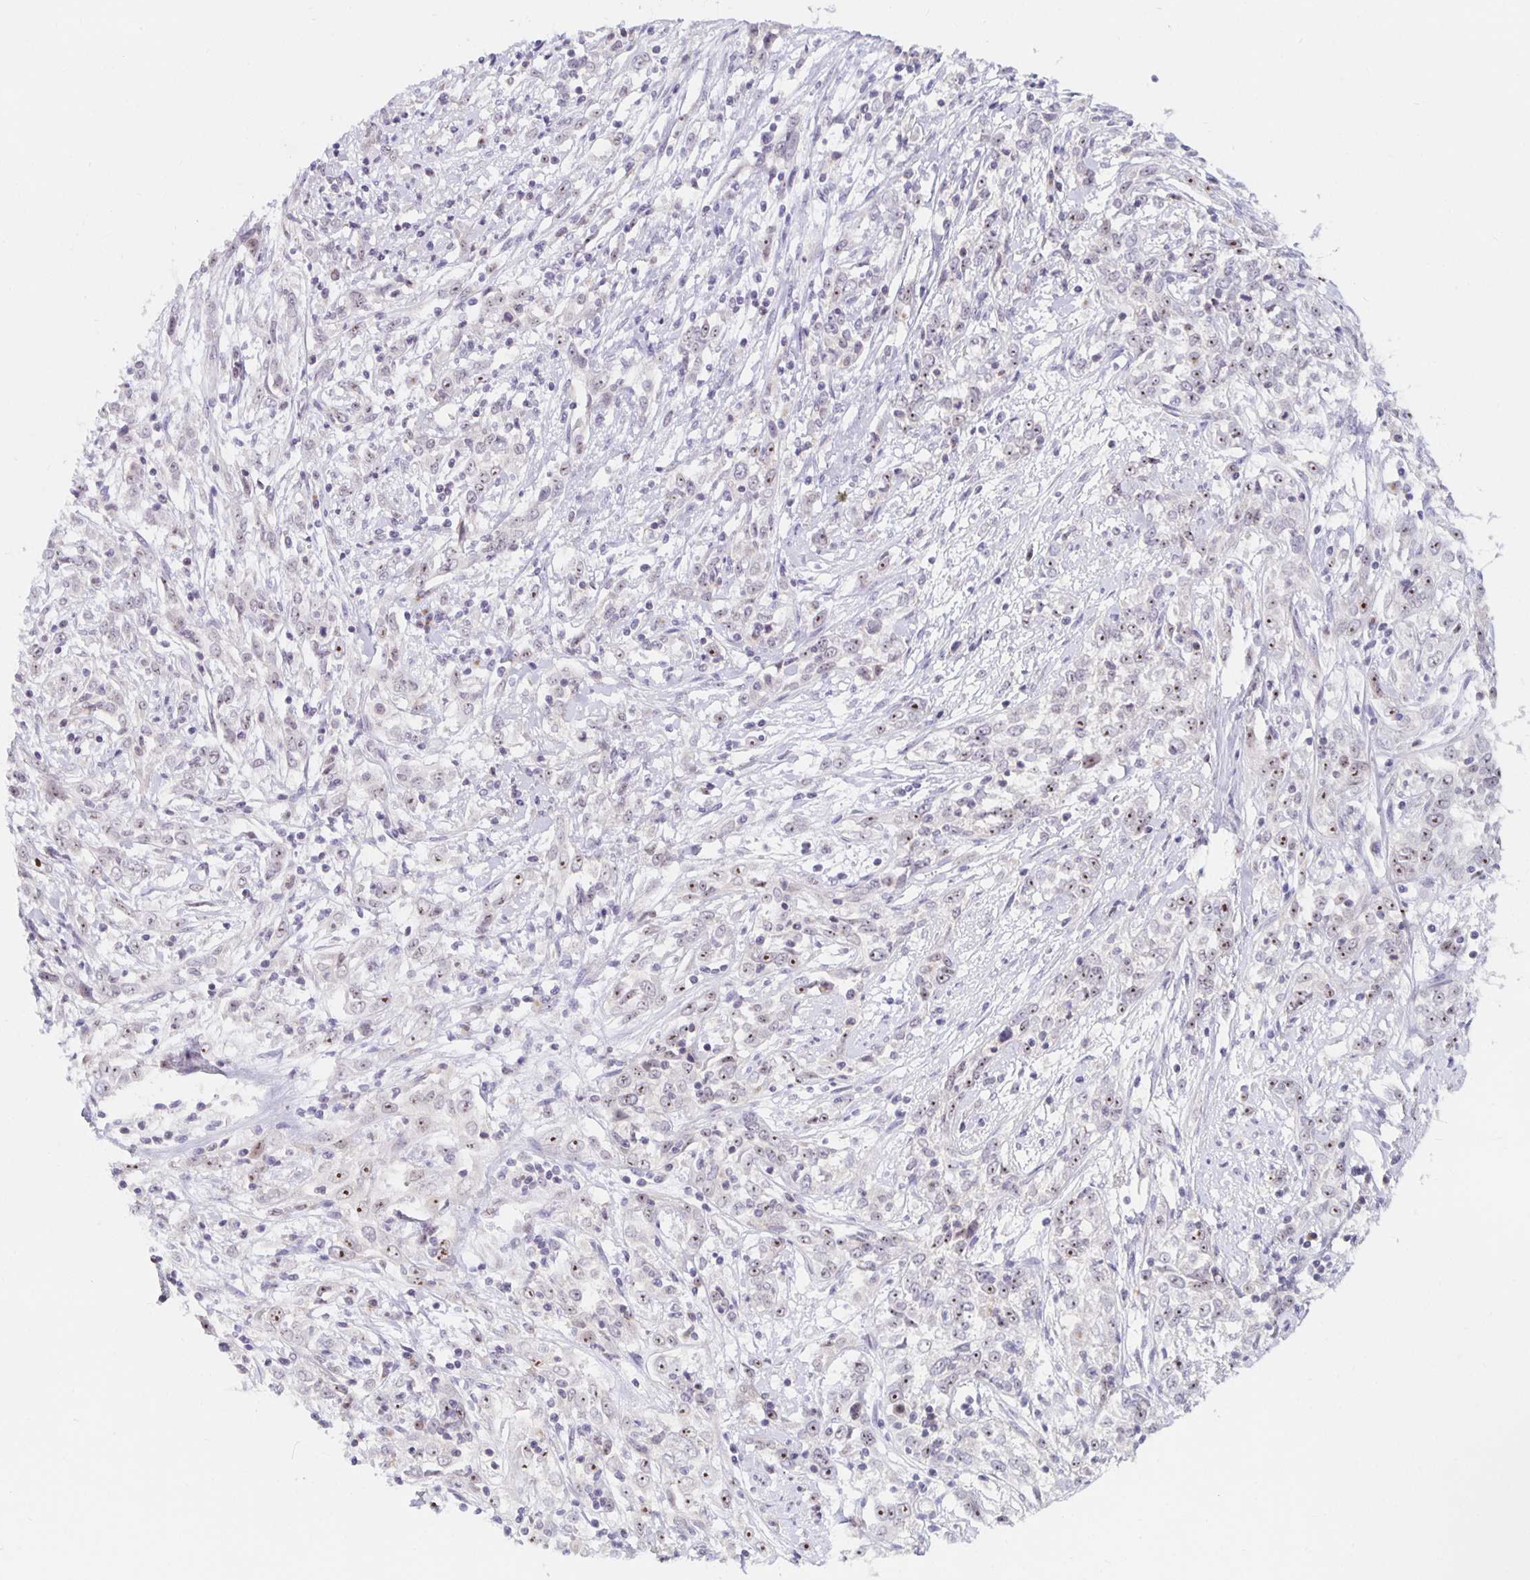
{"staining": {"intensity": "moderate", "quantity": "<25%", "location": "nuclear"}, "tissue": "cervical cancer", "cell_type": "Tumor cells", "image_type": "cancer", "snomed": [{"axis": "morphology", "description": "Adenocarcinoma, NOS"}, {"axis": "topography", "description": "Cervix"}], "caption": "A low amount of moderate nuclear positivity is seen in approximately <25% of tumor cells in adenocarcinoma (cervical) tissue.", "gene": "NUP85", "patient": {"sex": "female", "age": 40}}